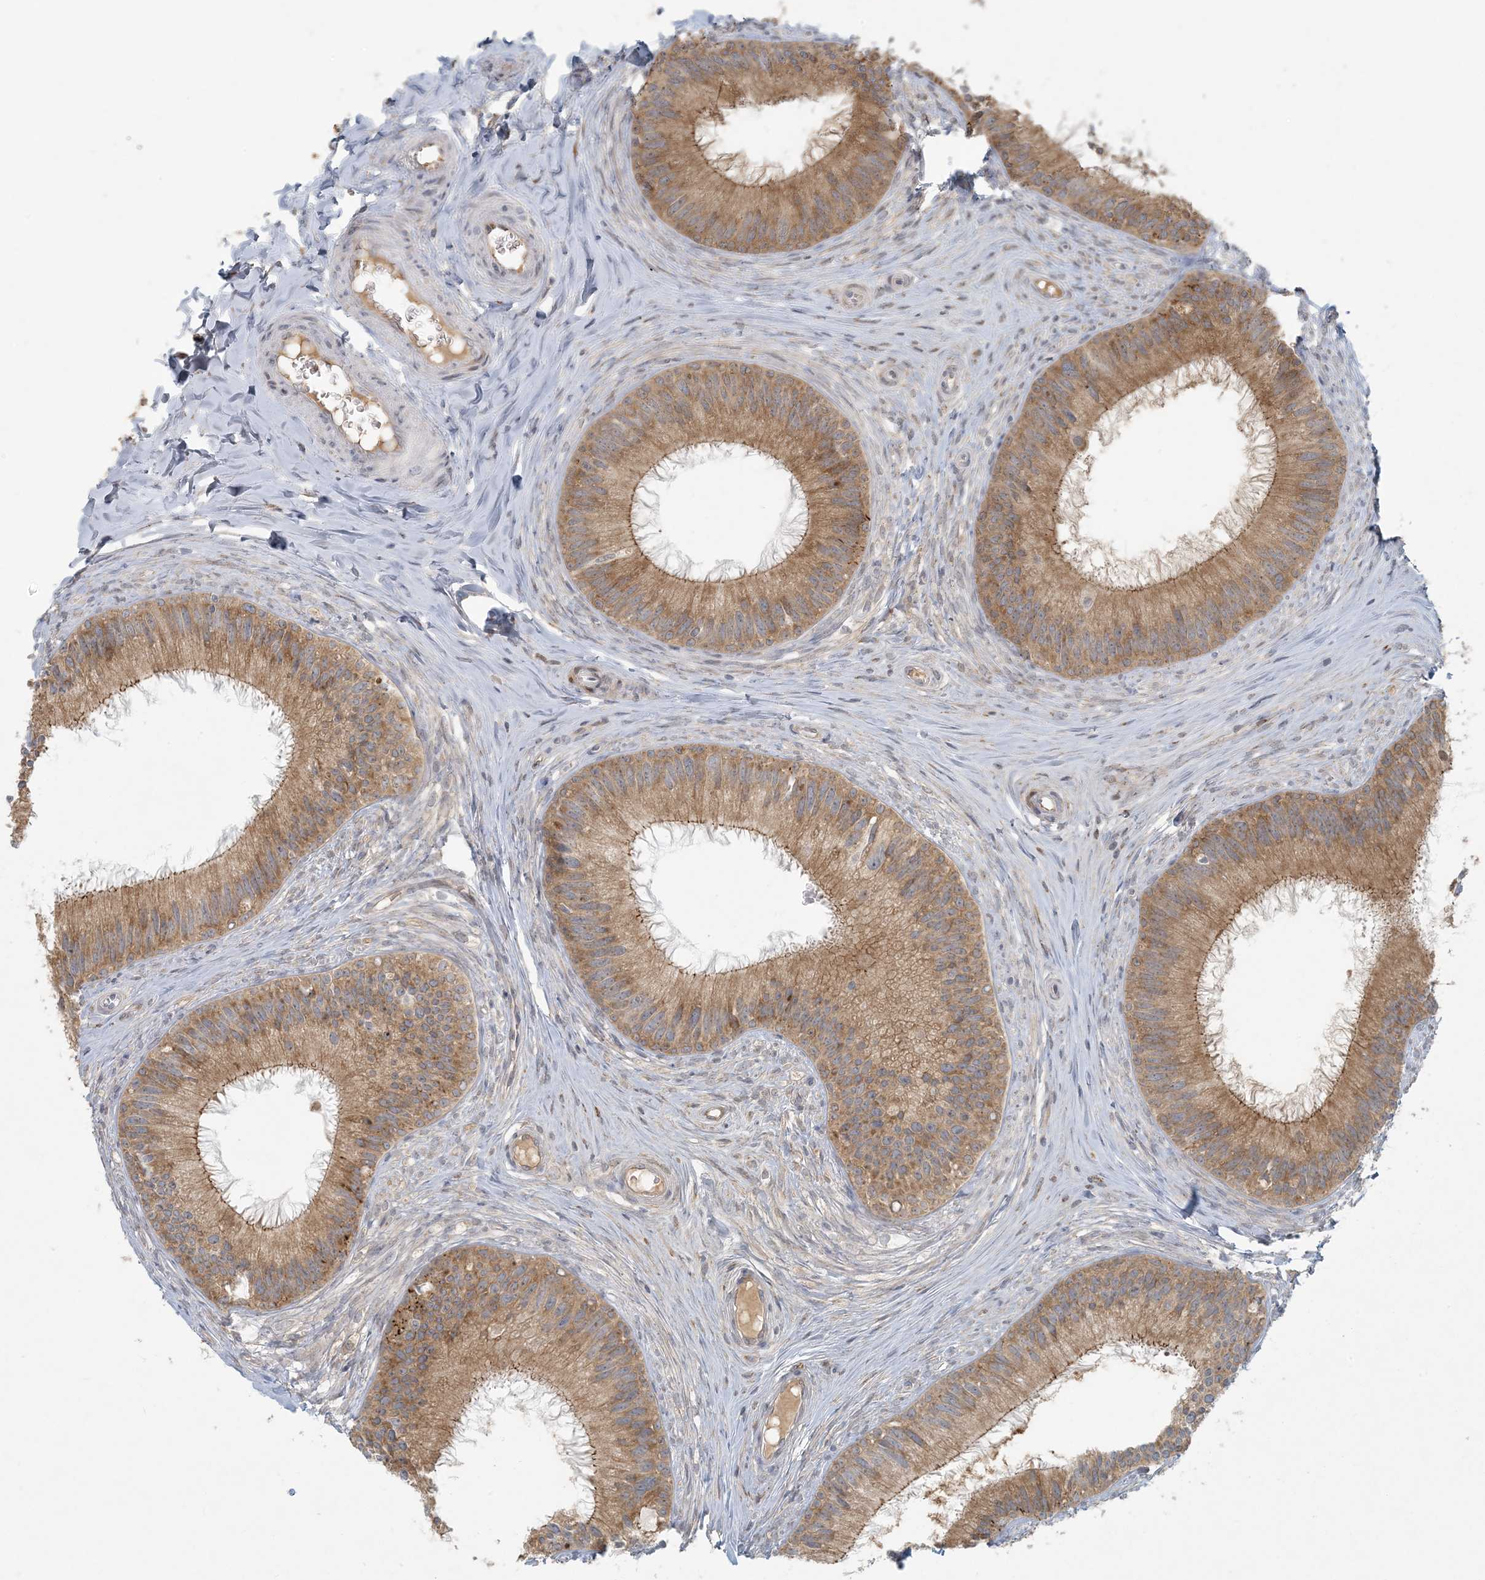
{"staining": {"intensity": "strong", "quantity": ">75%", "location": "cytoplasmic/membranous"}, "tissue": "epididymis", "cell_type": "Glandular cells", "image_type": "normal", "snomed": [{"axis": "morphology", "description": "Normal tissue, NOS"}, {"axis": "topography", "description": "Epididymis"}], "caption": "DAB immunohistochemical staining of normal human epididymis demonstrates strong cytoplasmic/membranous protein expression in about >75% of glandular cells. (DAB (3,3'-diaminobenzidine) = brown stain, brightfield microscopy at high magnification).", "gene": "HACL1", "patient": {"sex": "male", "age": 27}}